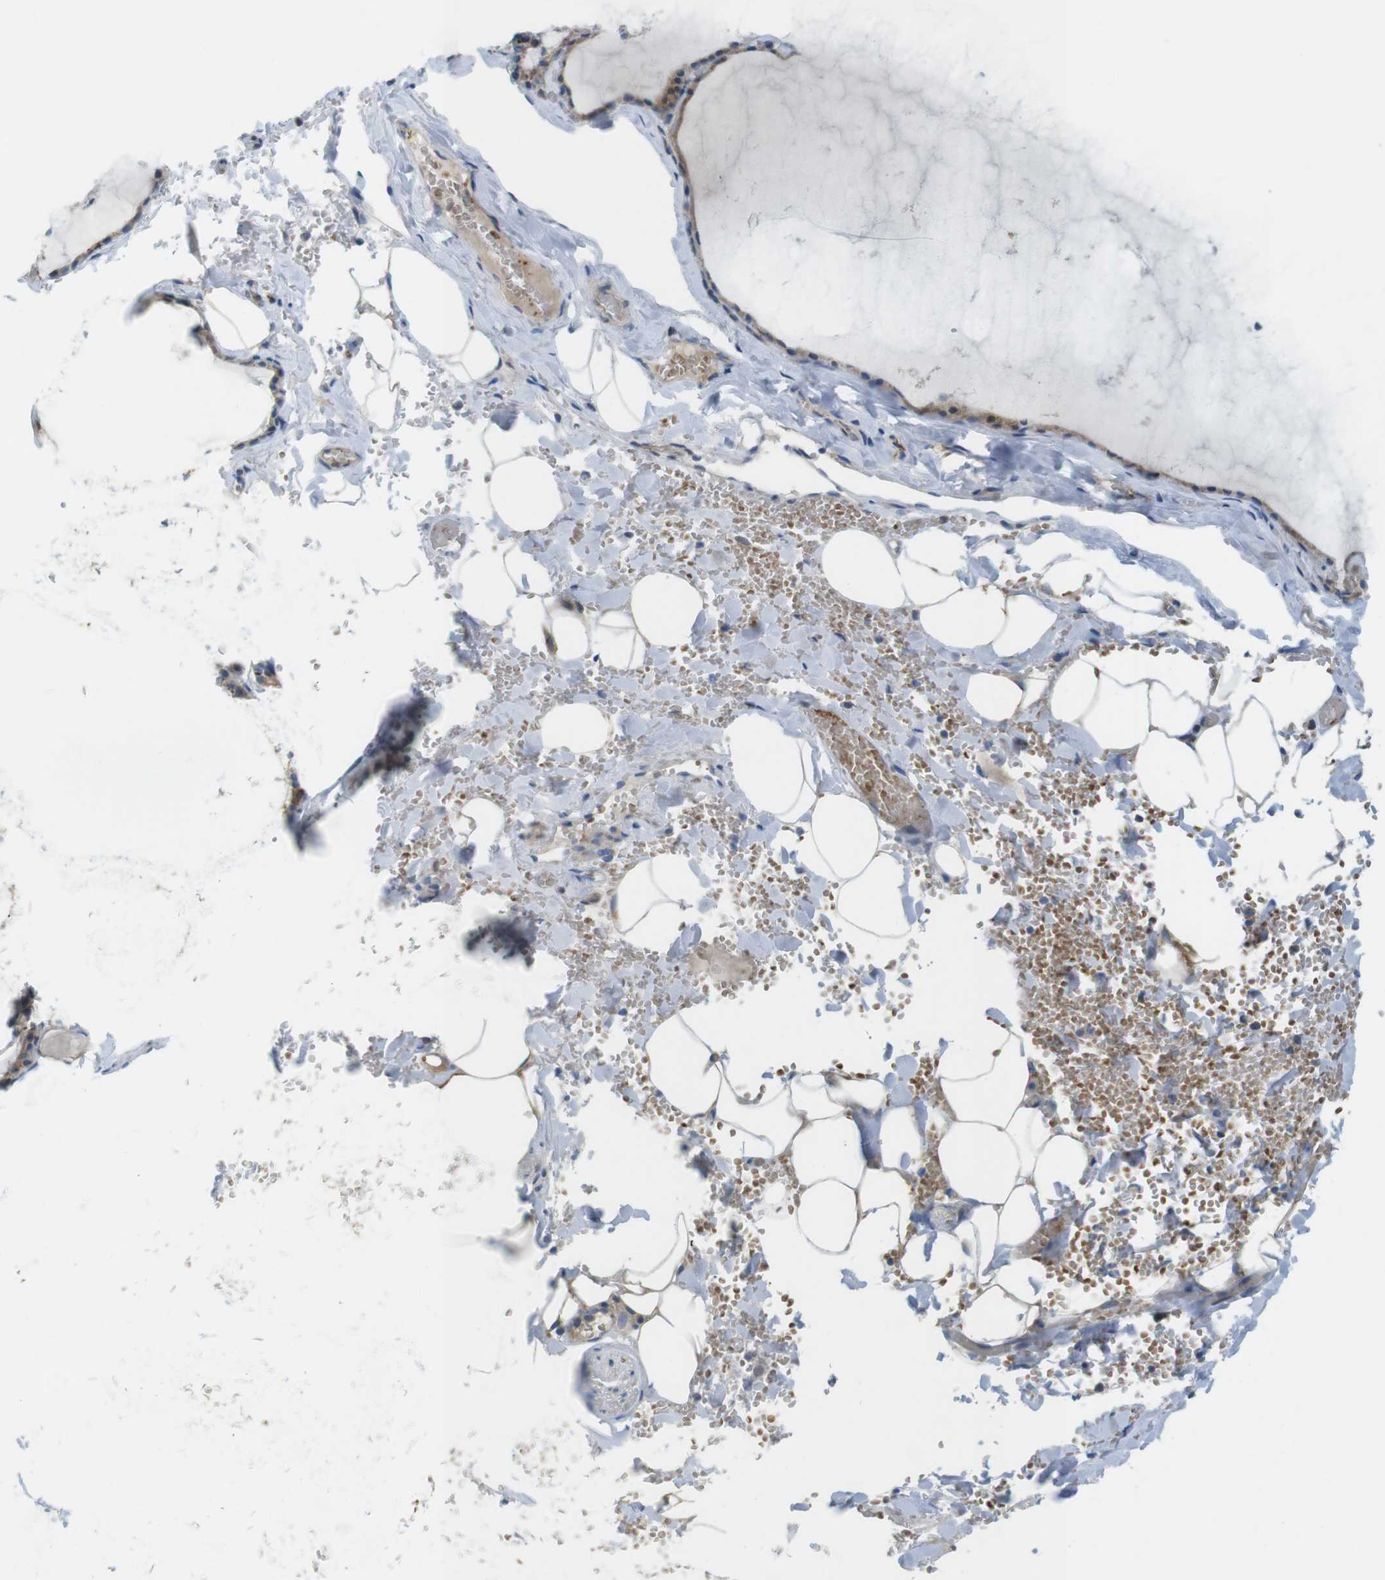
{"staining": {"intensity": "moderate", "quantity": ">75%", "location": "cytoplasmic/membranous"}, "tissue": "thyroid gland", "cell_type": "Glandular cells", "image_type": "normal", "snomed": [{"axis": "morphology", "description": "Normal tissue, NOS"}, {"axis": "topography", "description": "Thyroid gland"}], "caption": "Protein expression analysis of normal thyroid gland displays moderate cytoplasmic/membranous staining in approximately >75% of glandular cells.", "gene": "MARCHF1", "patient": {"sex": "male", "age": 56}}